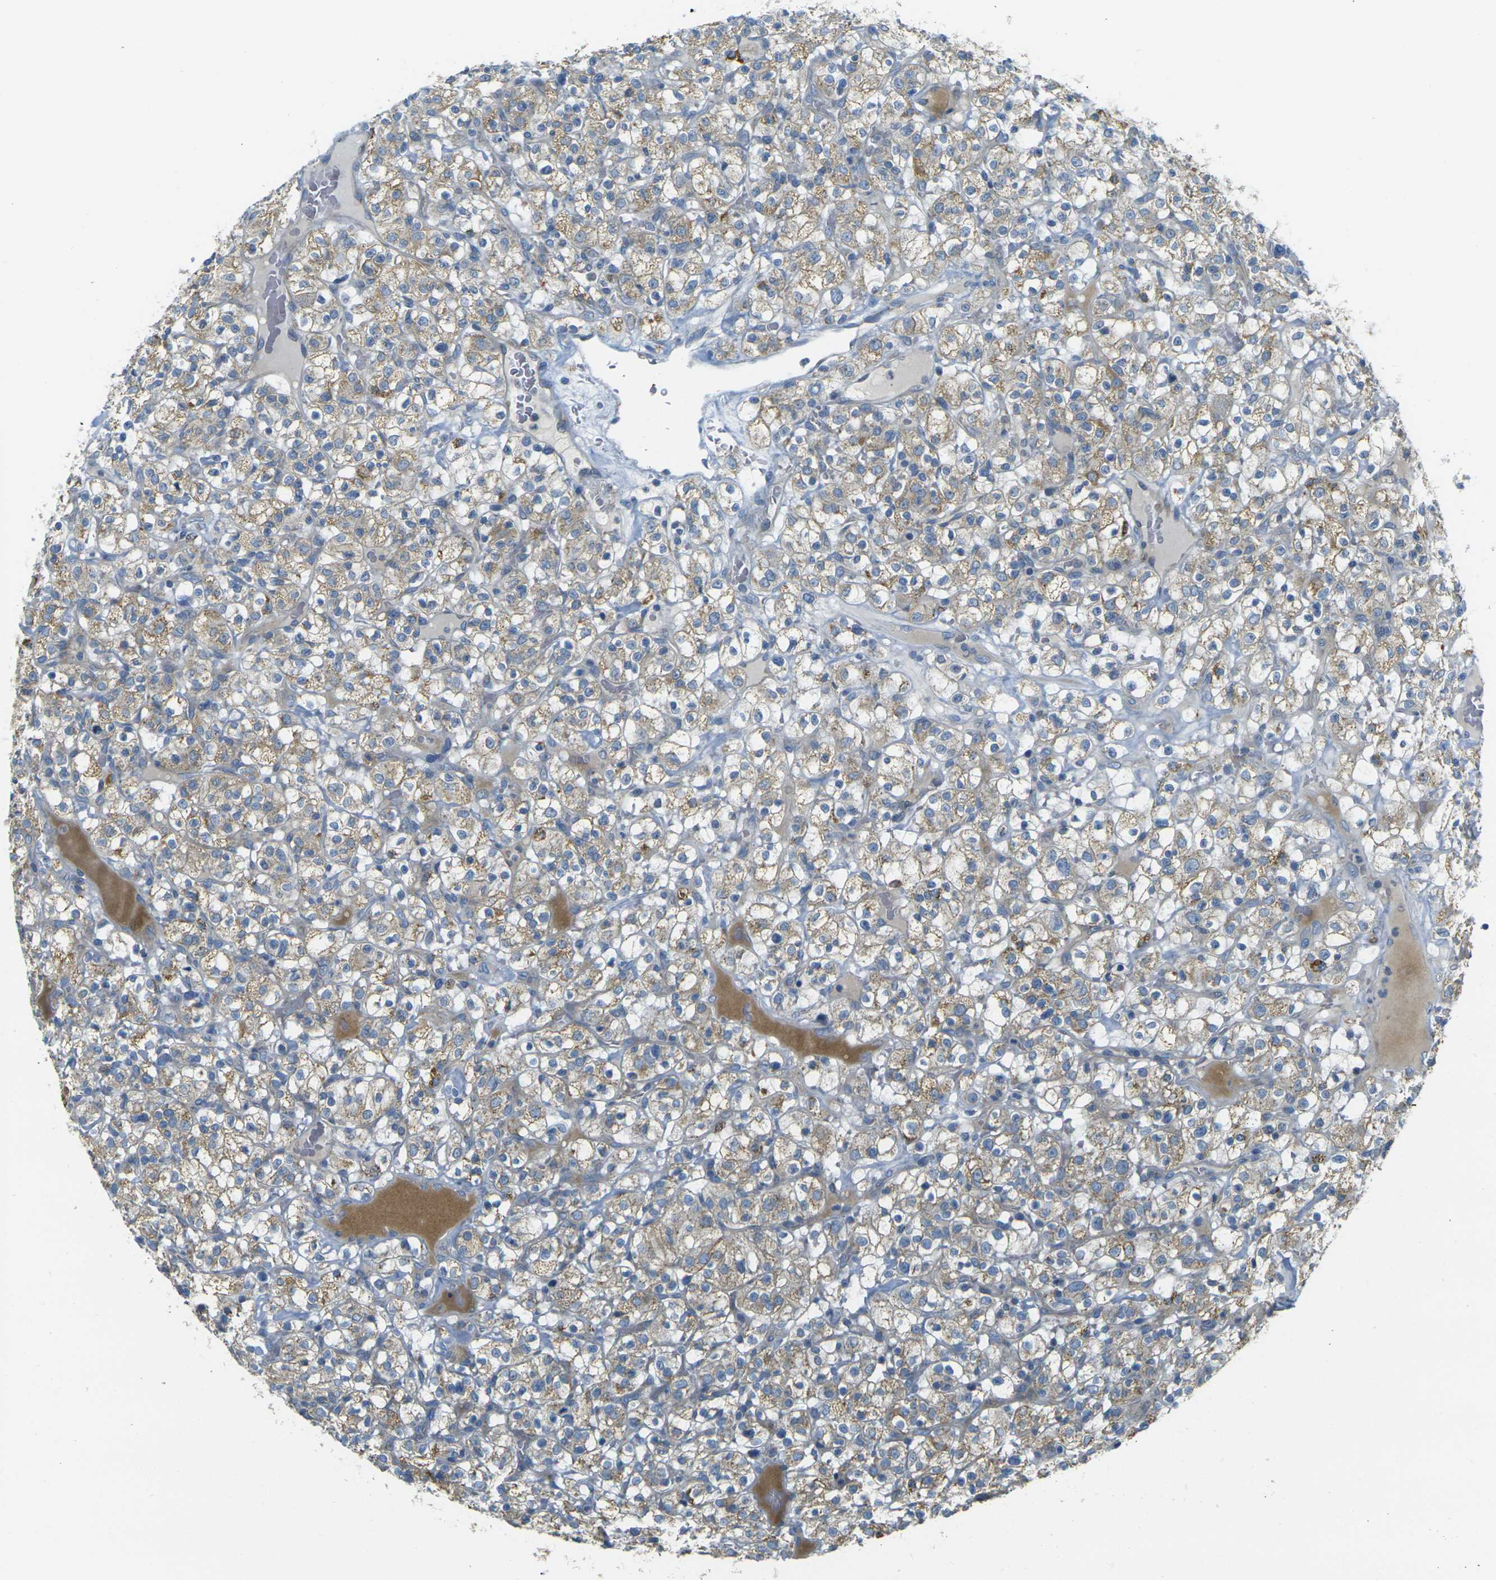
{"staining": {"intensity": "weak", "quantity": ">75%", "location": "cytoplasmic/membranous"}, "tissue": "renal cancer", "cell_type": "Tumor cells", "image_type": "cancer", "snomed": [{"axis": "morphology", "description": "Normal tissue, NOS"}, {"axis": "morphology", "description": "Adenocarcinoma, NOS"}, {"axis": "topography", "description": "Kidney"}], "caption": "Immunohistochemical staining of human adenocarcinoma (renal) shows low levels of weak cytoplasmic/membranous protein positivity in approximately >75% of tumor cells.", "gene": "PARD6B", "patient": {"sex": "female", "age": 72}}